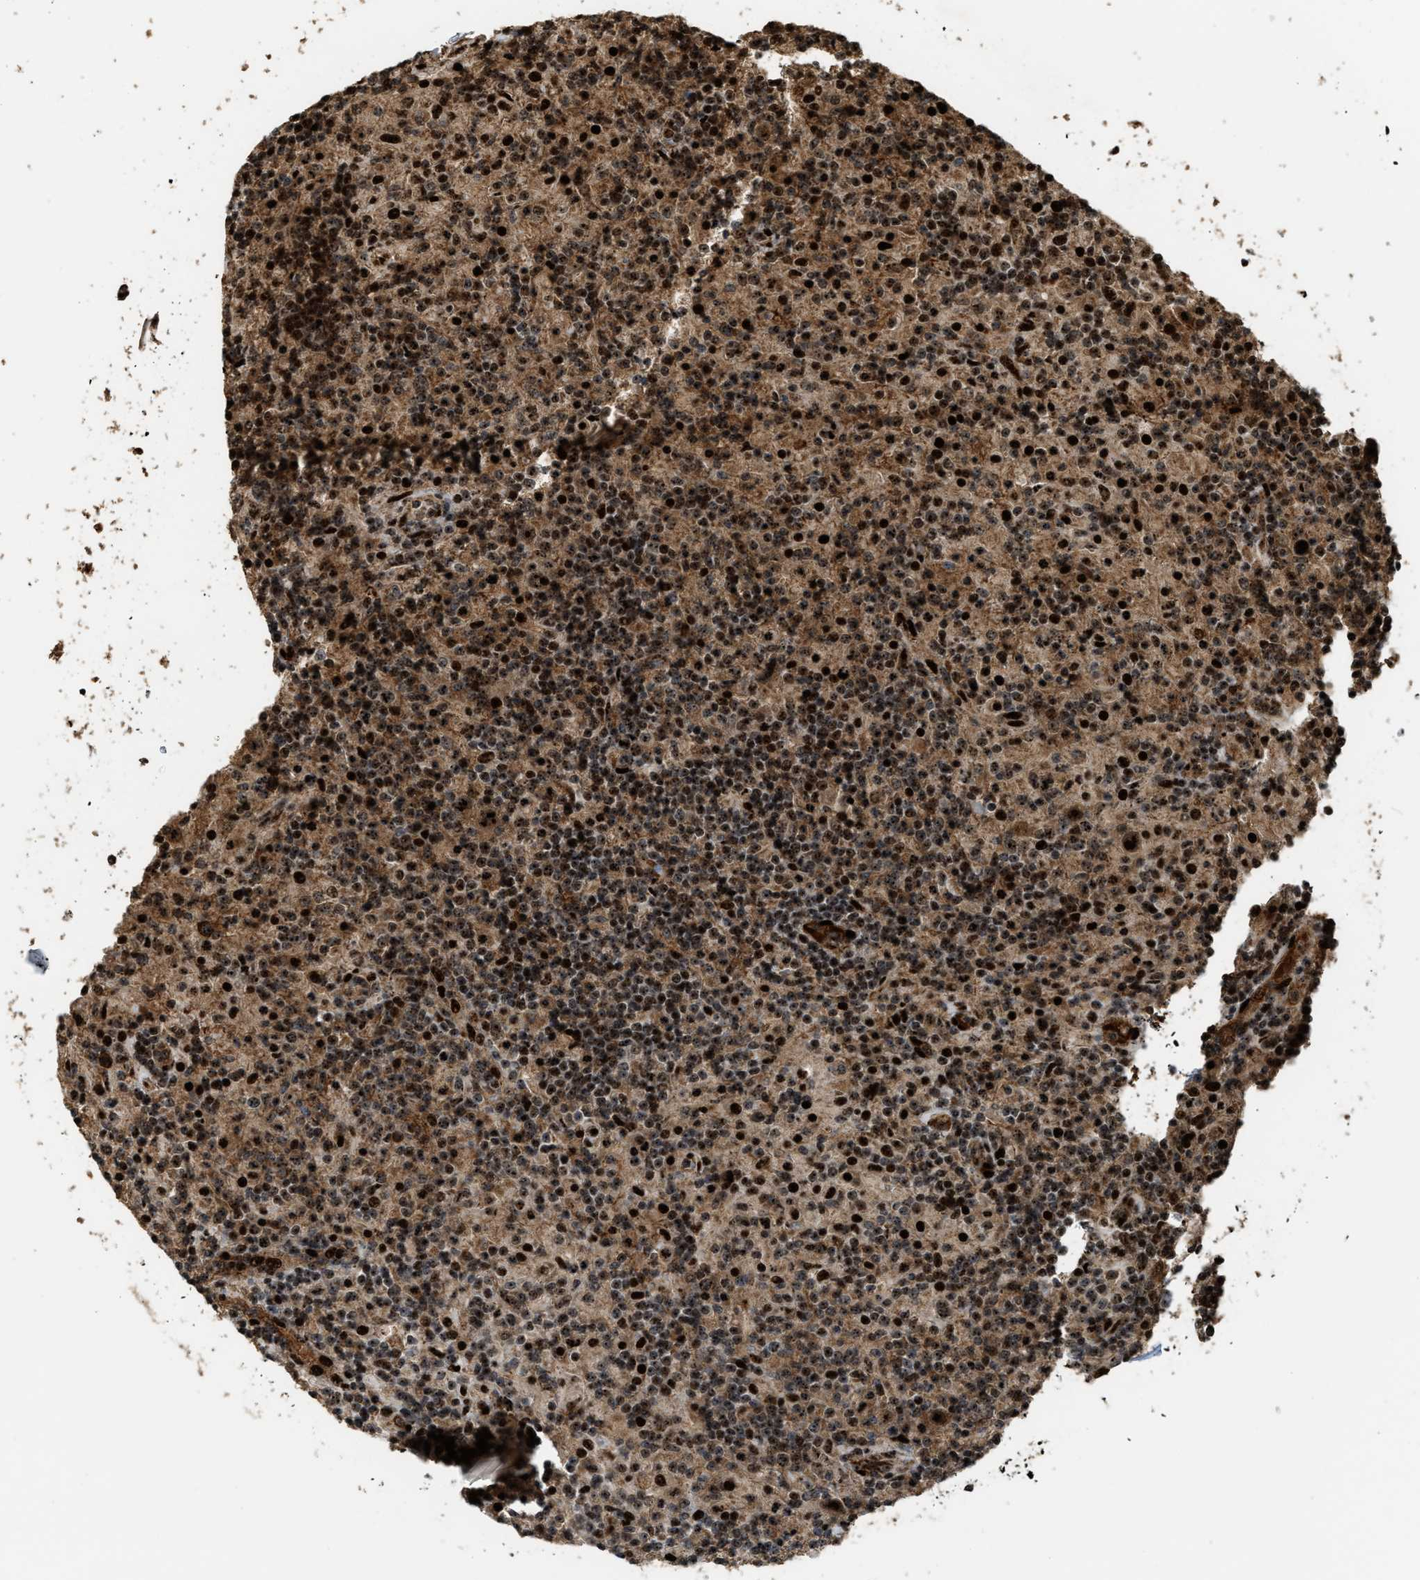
{"staining": {"intensity": "strong", "quantity": ">75%", "location": "cytoplasmic/membranous,nuclear"}, "tissue": "glioma", "cell_type": "Tumor cells", "image_type": "cancer", "snomed": [{"axis": "morphology", "description": "Glioma, malignant, High grade"}, {"axis": "topography", "description": "Brain"}], "caption": "A micrograph of glioma stained for a protein exhibits strong cytoplasmic/membranous and nuclear brown staining in tumor cells.", "gene": "ZNF687", "patient": {"sex": "female", "age": 59}}